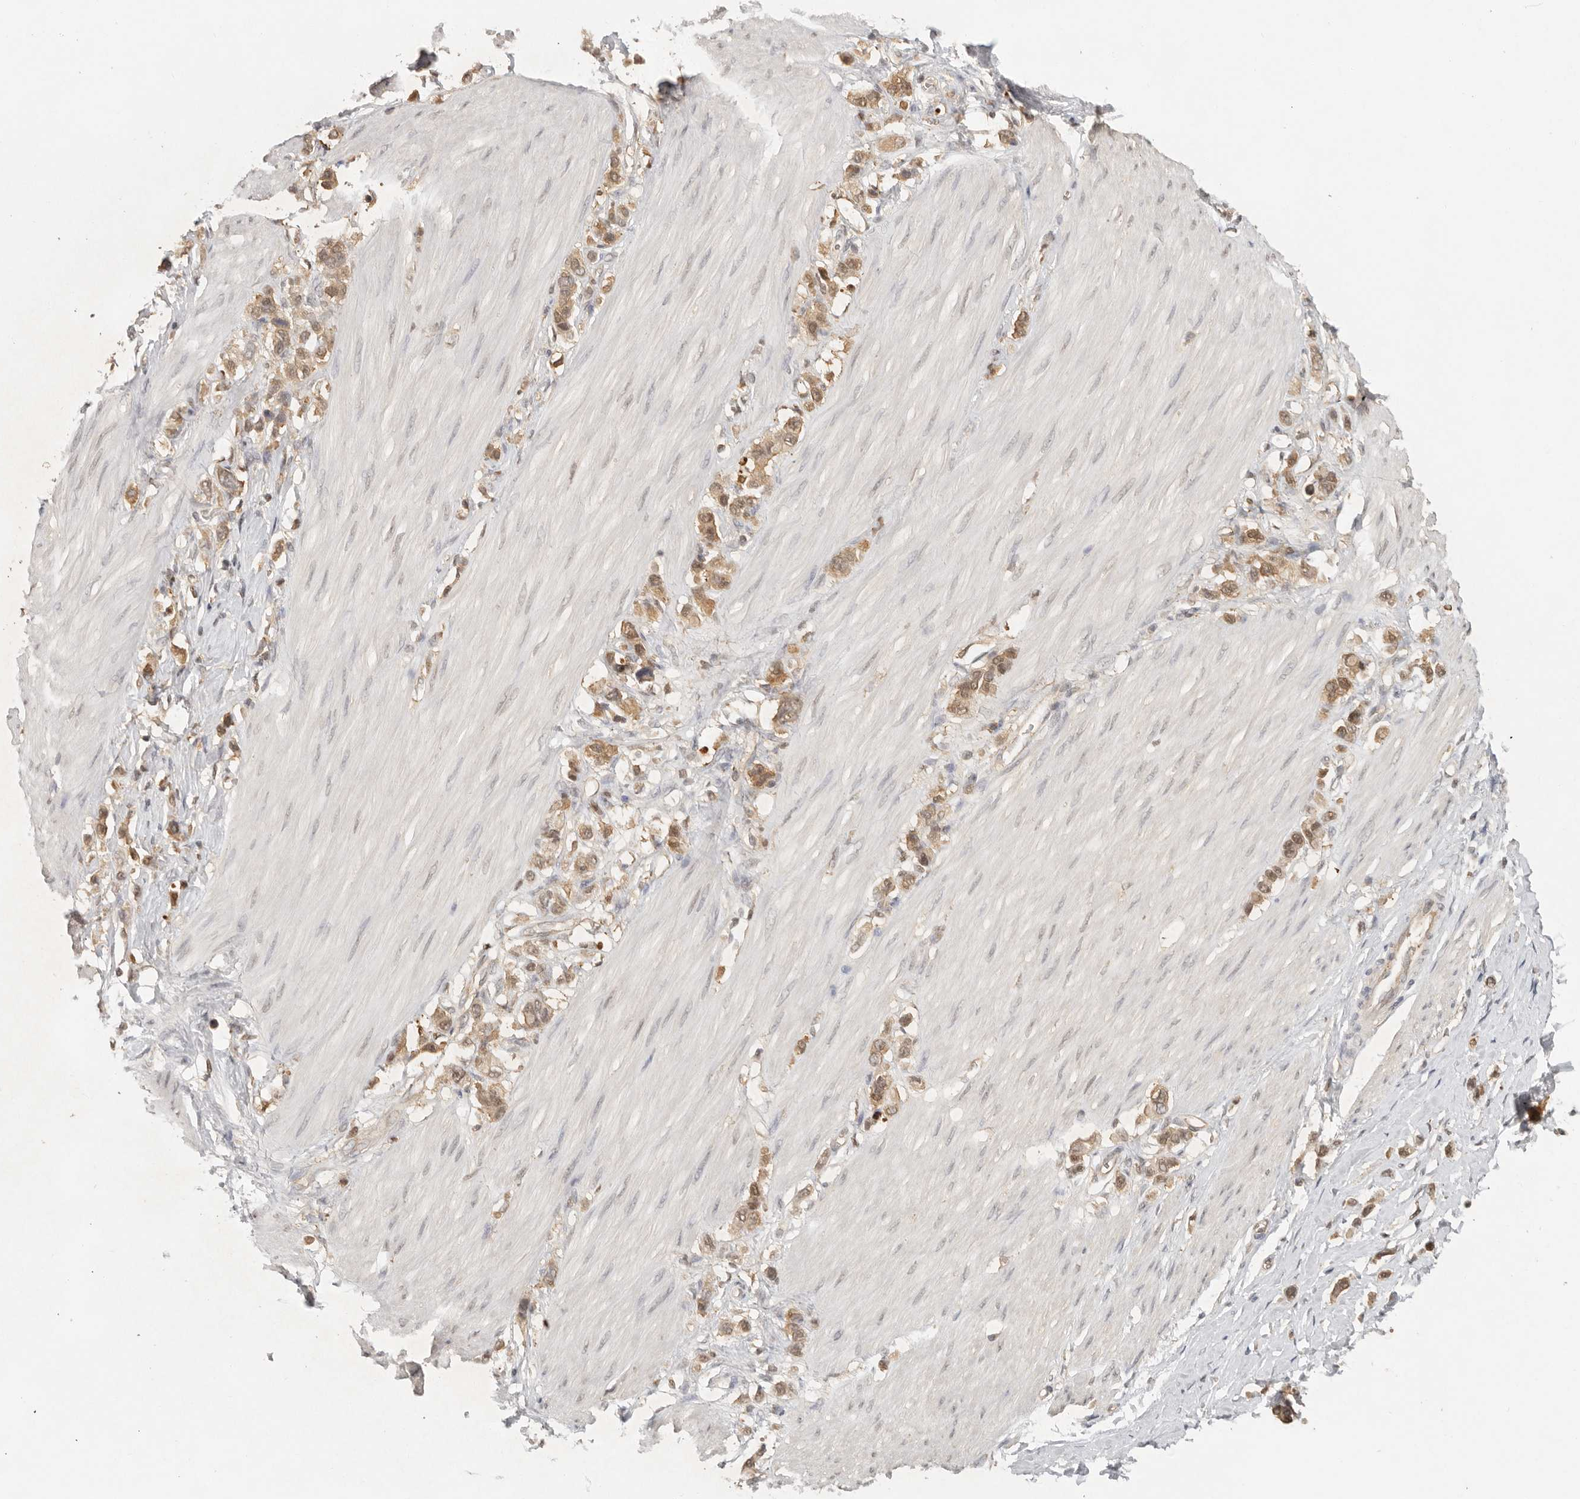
{"staining": {"intensity": "moderate", "quantity": ">75%", "location": "cytoplasmic/membranous,nuclear"}, "tissue": "stomach cancer", "cell_type": "Tumor cells", "image_type": "cancer", "snomed": [{"axis": "morphology", "description": "Adenocarcinoma, NOS"}, {"axis": "topography", "description": "Stomach"}], "caption": "A high-resolution micrograph shows IHC staining of stomach adenocarcinoma, which shows moderate cytoplasmic/membranous and nuclear positivity in approximately >75% of tumor cells.", "gene": "PSMA5", "patient": {"sex": "female", "age": 65}}